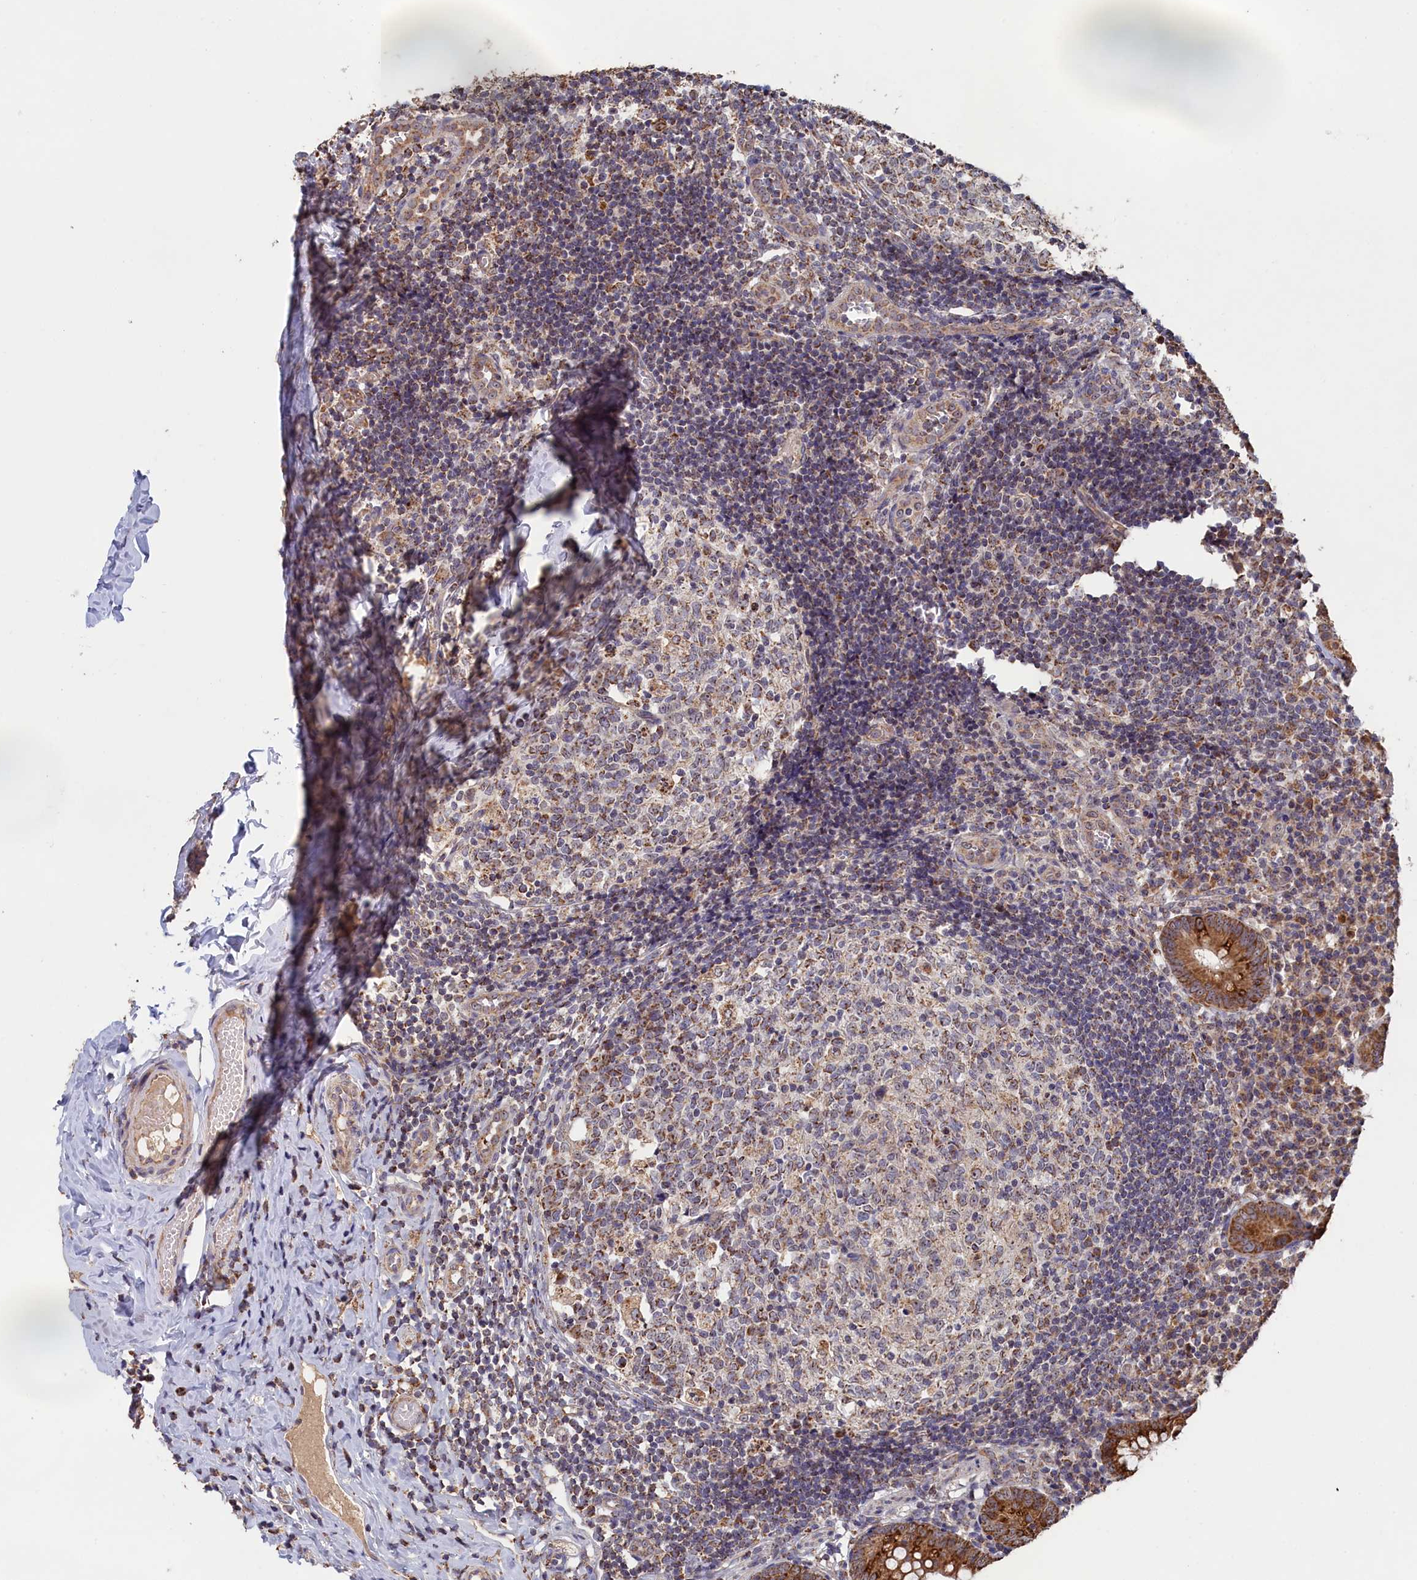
{"staining": {"intensity": "moderate", "quantity": ">75%", "location": "cytoplasmic/membranous"}, "tissue": "appendix", "cell_type": "Glandular cells", "image_type": "normal", "snomed": [{"axis": "morphology", "description": "Normal tissue, NOS"}, {"axis": "topography", "description": "Appendix"}], "caption": "Appendix was stained to show a protein in brown. There is medium levels of moderate cytoplasmic/membranous positivity in approximately >75% of glandular cells.", "gene": "ENSG00000269825", "patient": {"sex": "male", "age": 8}}